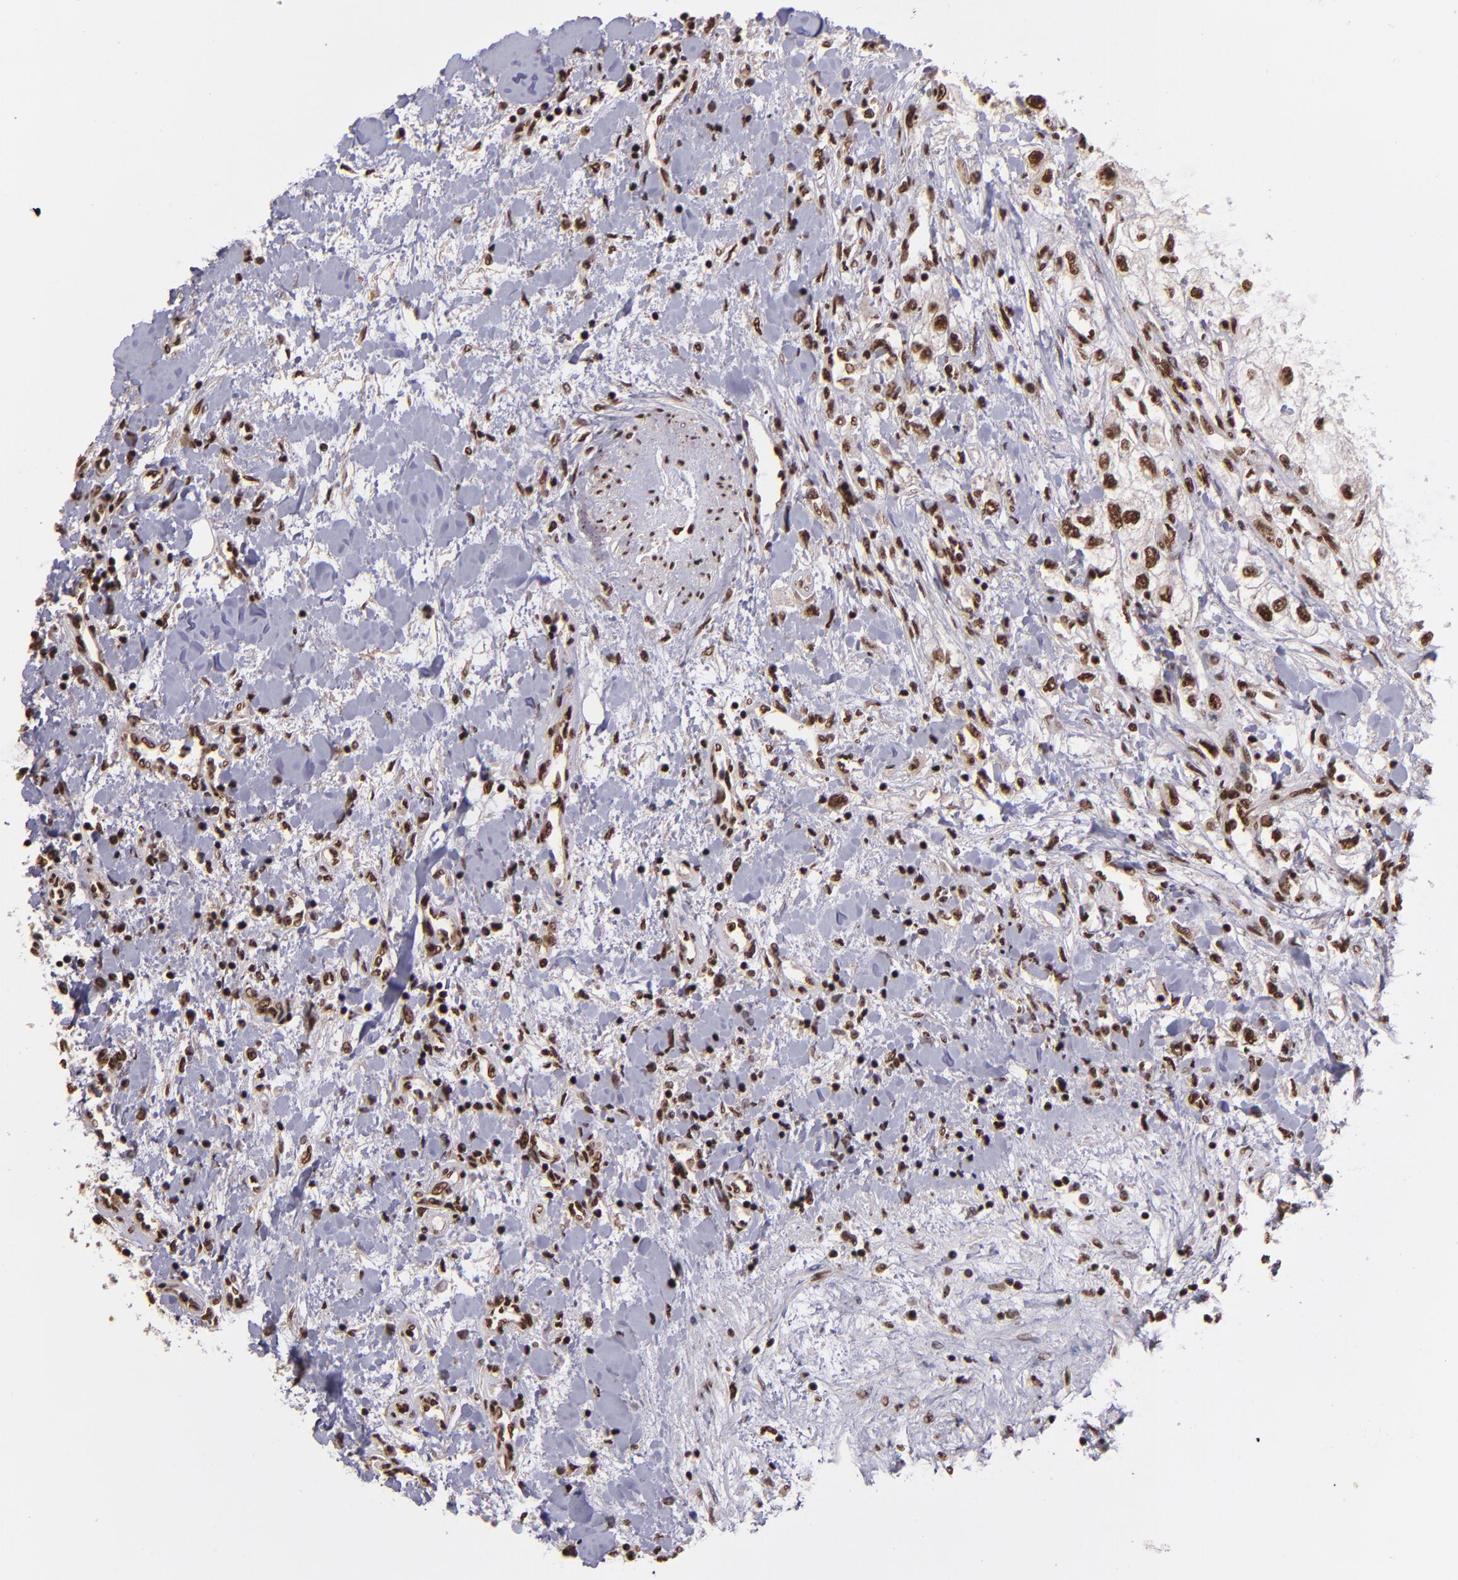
{"staining": {"intensity": "strong", "quantity": ">75%", "location": "nuclear"}, "tissue": "renal cancer", "cell_type": "Tumor cells", "image_type": "cancer", "snomed": [{"axis": "morphology", "description": "Adenocarcinoma, NOS"}, {"axis": "topography", "description": "Kidney"}], "caption": "Protein staining of renal adenocarcinoma tissue reveals strong nuclear staining in approximately >75% of tumor cells. (DAB = brown stain, brightfield microscopy at high magnification).", "gene": "PQBP1", "patient": {"sex": "male", "age": 57}}